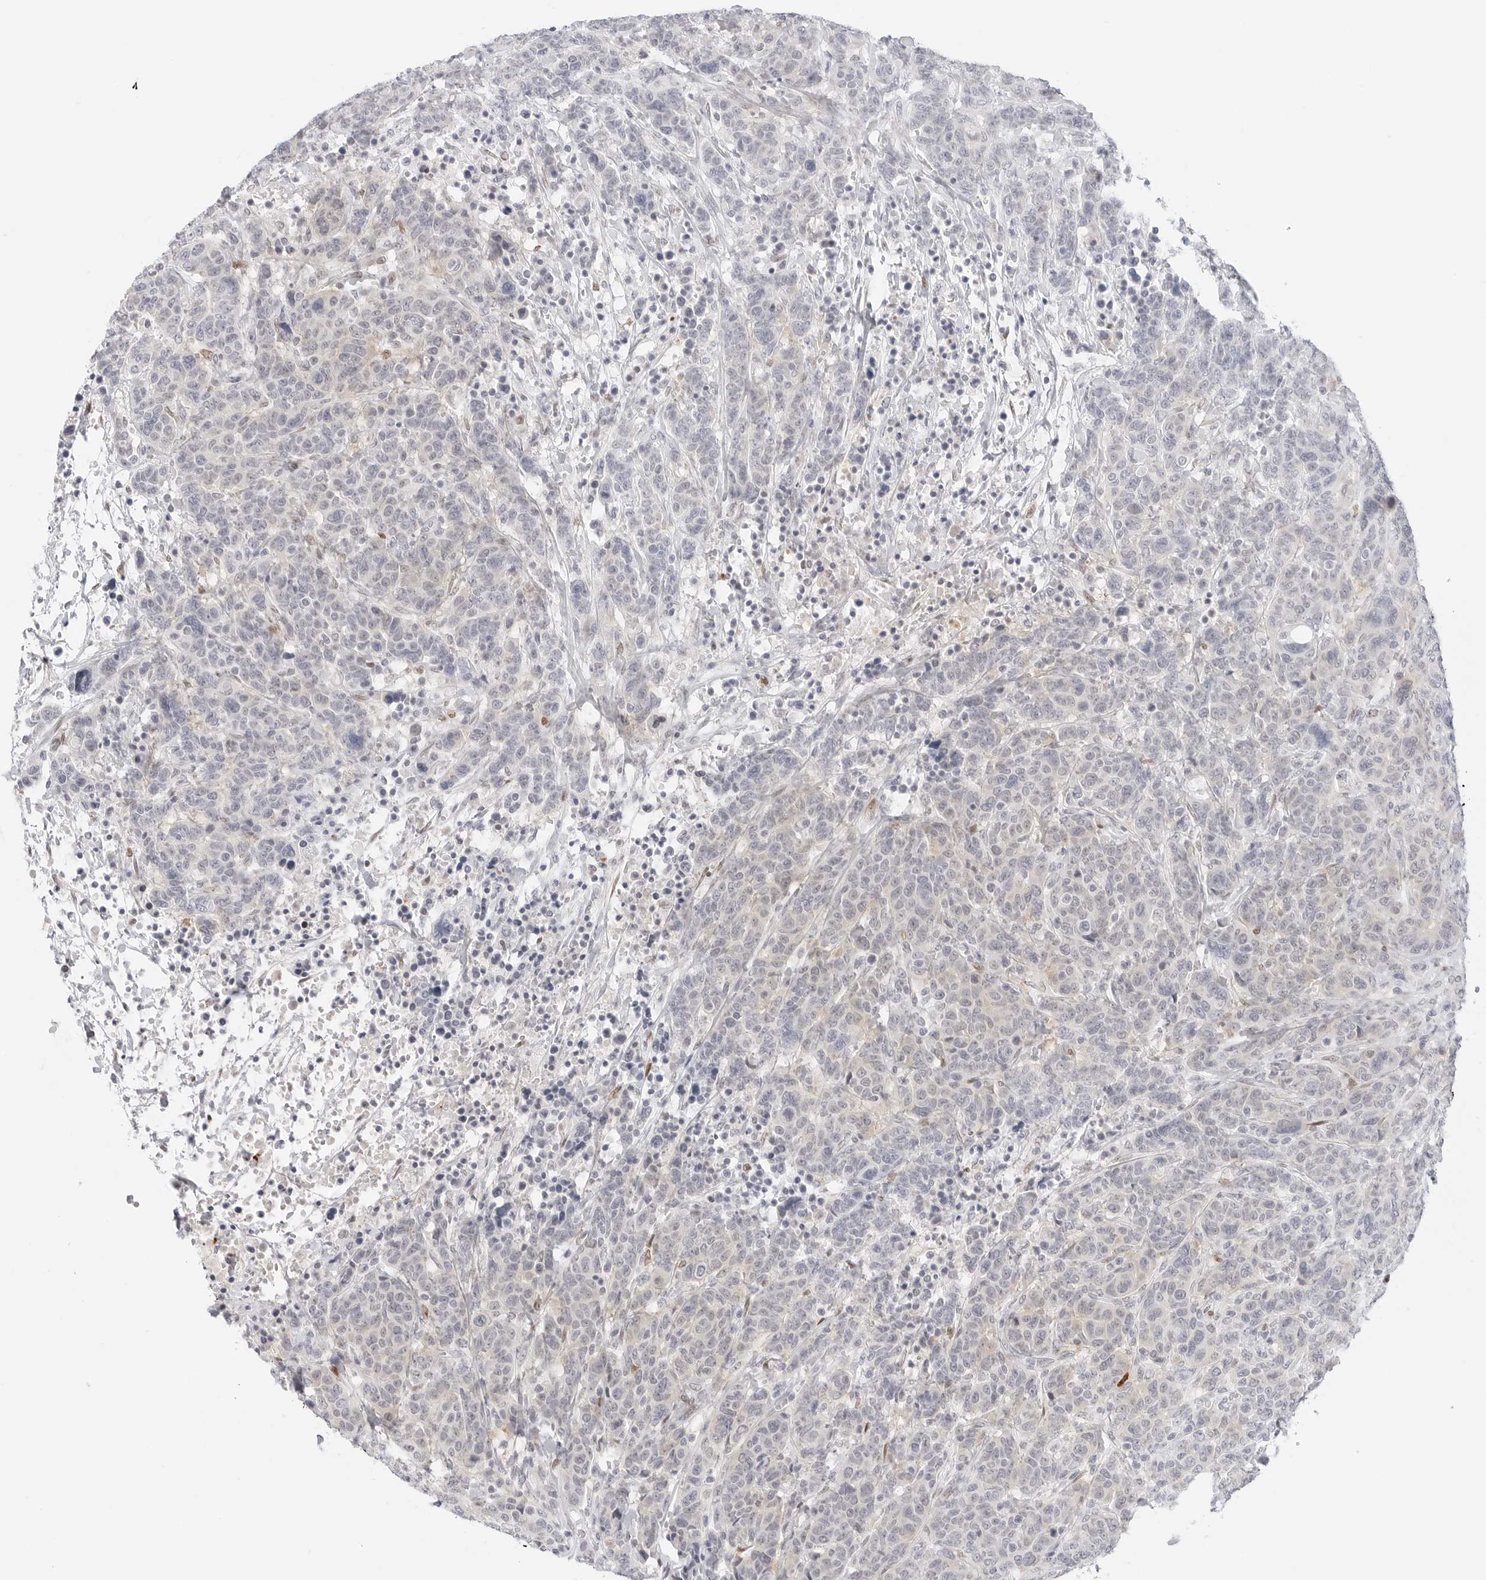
{"staining": {"intensity": "weak", "quantity": "<25%", "location": "nuclear"}, "tissue": "breast cancer", "cell_type": "Tumor cells", "image_type": "cancer", "snomed": [{"axis": "morphology", "description": "Duct carcinoma"}, {"axis": "topography", "description": "Breast"}], "caption": "DAB immunohistochemical staining of breast cancer (infiltrating ductal carcinoma) displays no significant positivity in tumor cells. The staining was performed using DAB (3,3'-diaminobenzidine) to visualize the protein expression in brown, while the nuclei were stained in blue with hematoxylin (Magnification: 20x).", "gene": "SPIDR", "patient": {"sex": "female", "age": 37}}